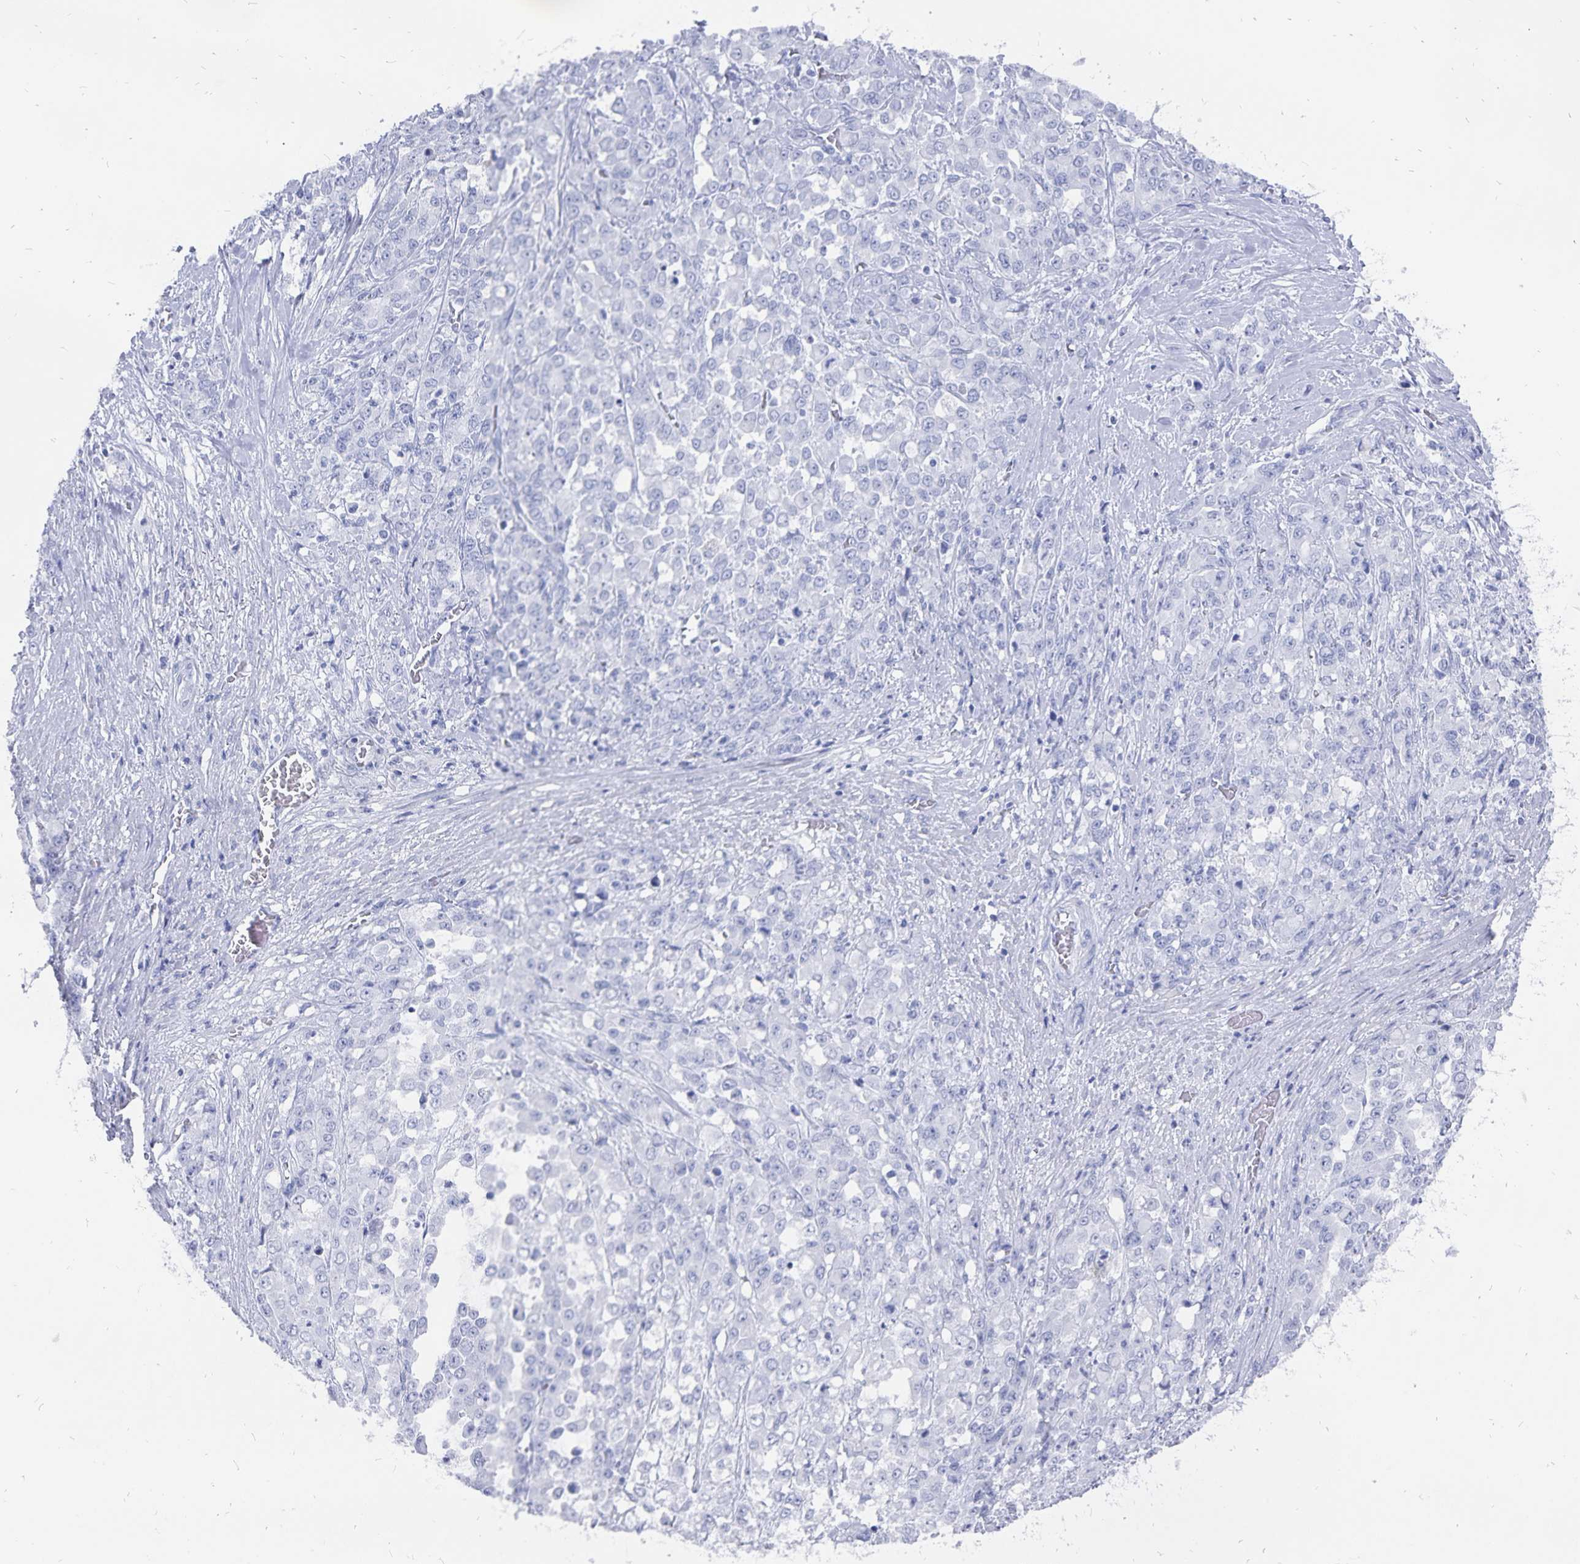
{"staining": {"intensity": "negative", "quantity": "none", "location": "none"}, "tissue": "stomach cancer", "cell_type": "Tumor cells", "image_type": "cancer", "snomed": [{"axis": "morphology", "description": "Adenocarcinoma, NOS"}, {"axis": "topography", "description": "Stomach"}], "caption": "An IHC micrograph of adenocarcinoma (stomach) is shown. There is no staining in tumor cells of adenocarcinoma (stomach).", "gene": "ADH1A", "patient": {"sex": "female", "age": 76}}